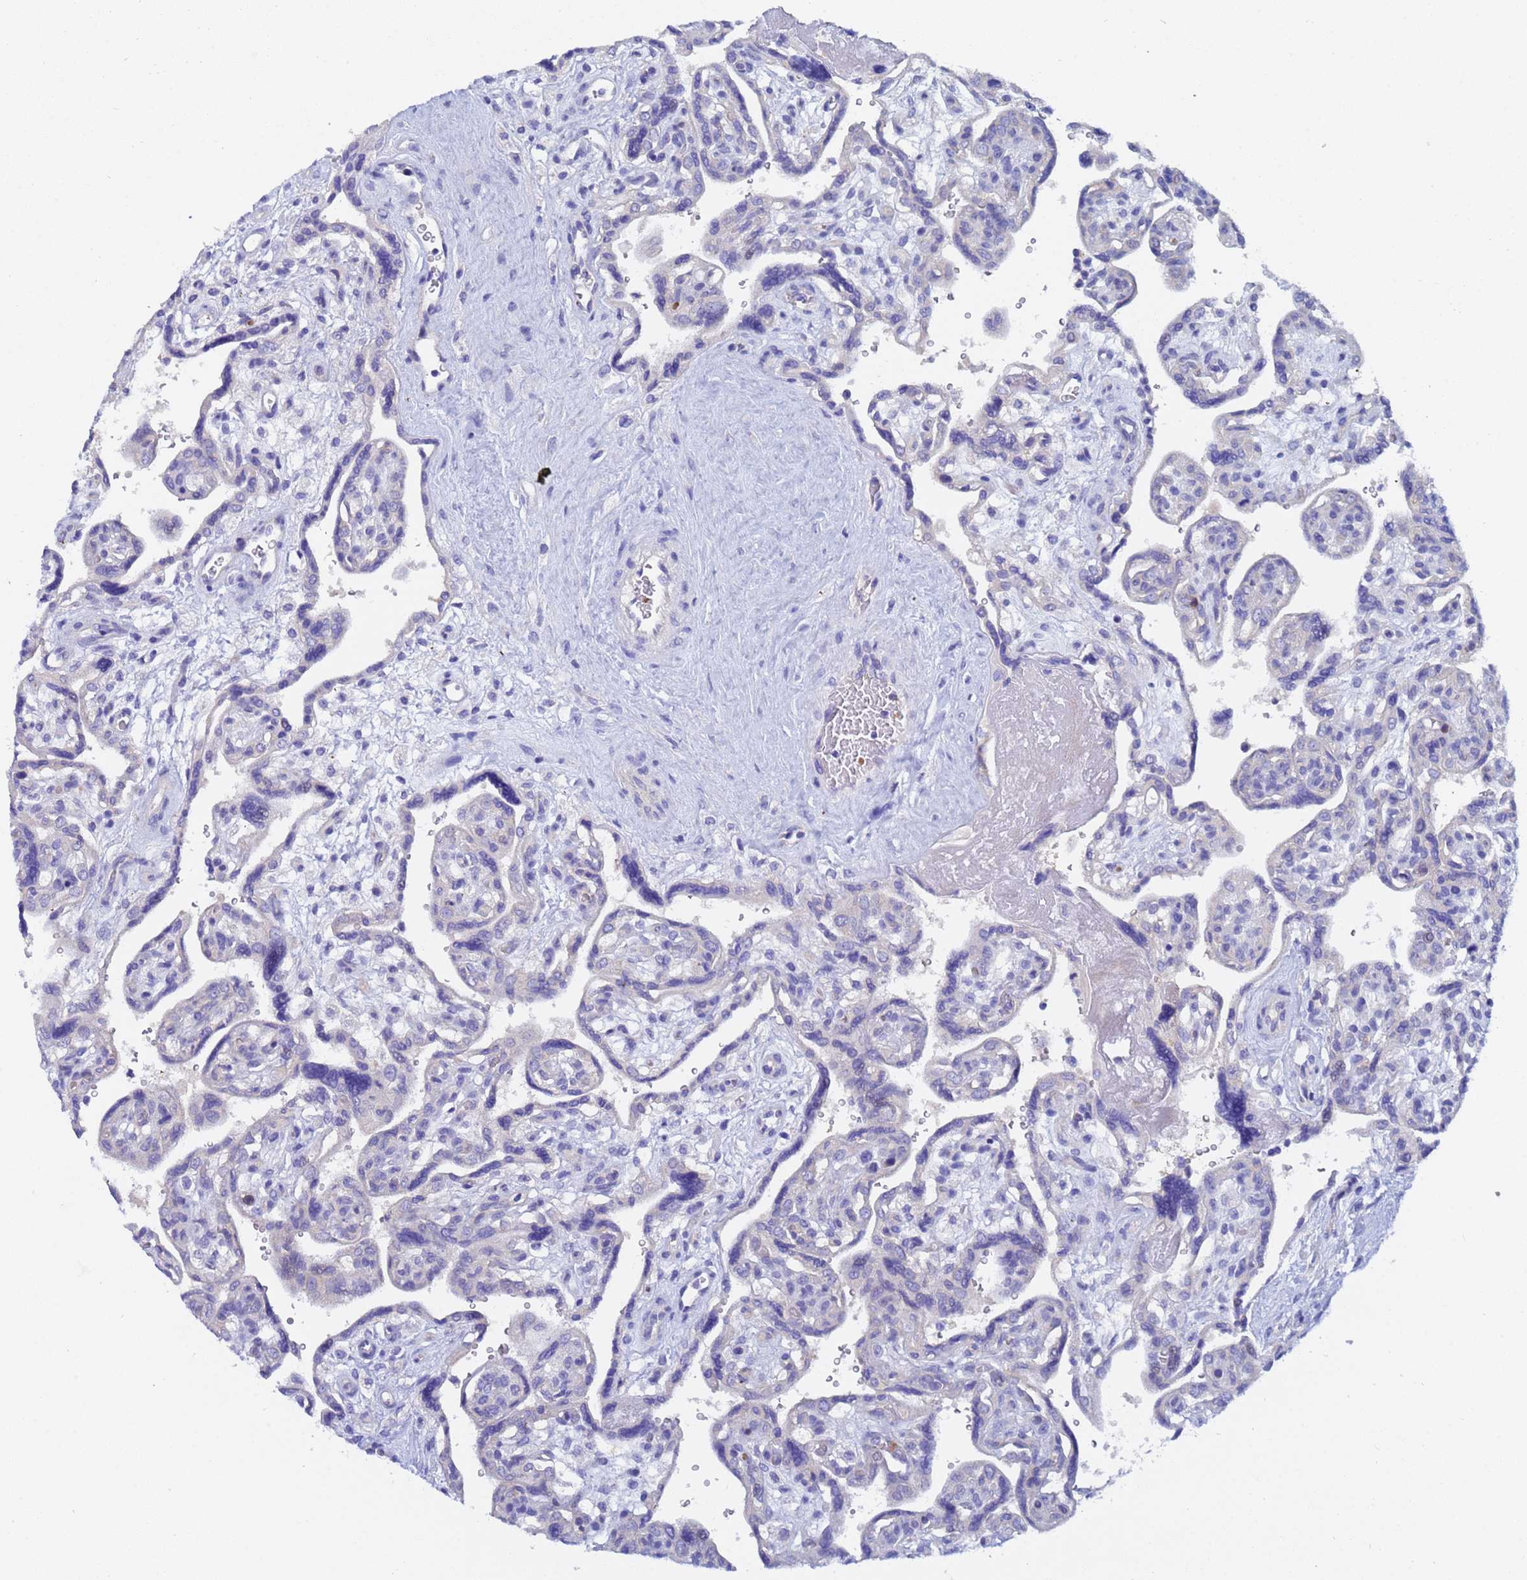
{"staining": {"intensity": "negative", "quantity": "none", "location": "none"}, "tissue": "placenta", "cell_type": "Decidual cells", "image_type": "normal", "snomed": [{"axis": "morphology", "description": "Normal tissue, NOS"}, {"axis": "topography", "description": "Placenta"}], "caption": "Immunohistochemistry (IHC) of normal human placenta exhibits no staining in decidual cells.", "gene": "UBE2O", "patient": {"sex": "female", "age": 39}}